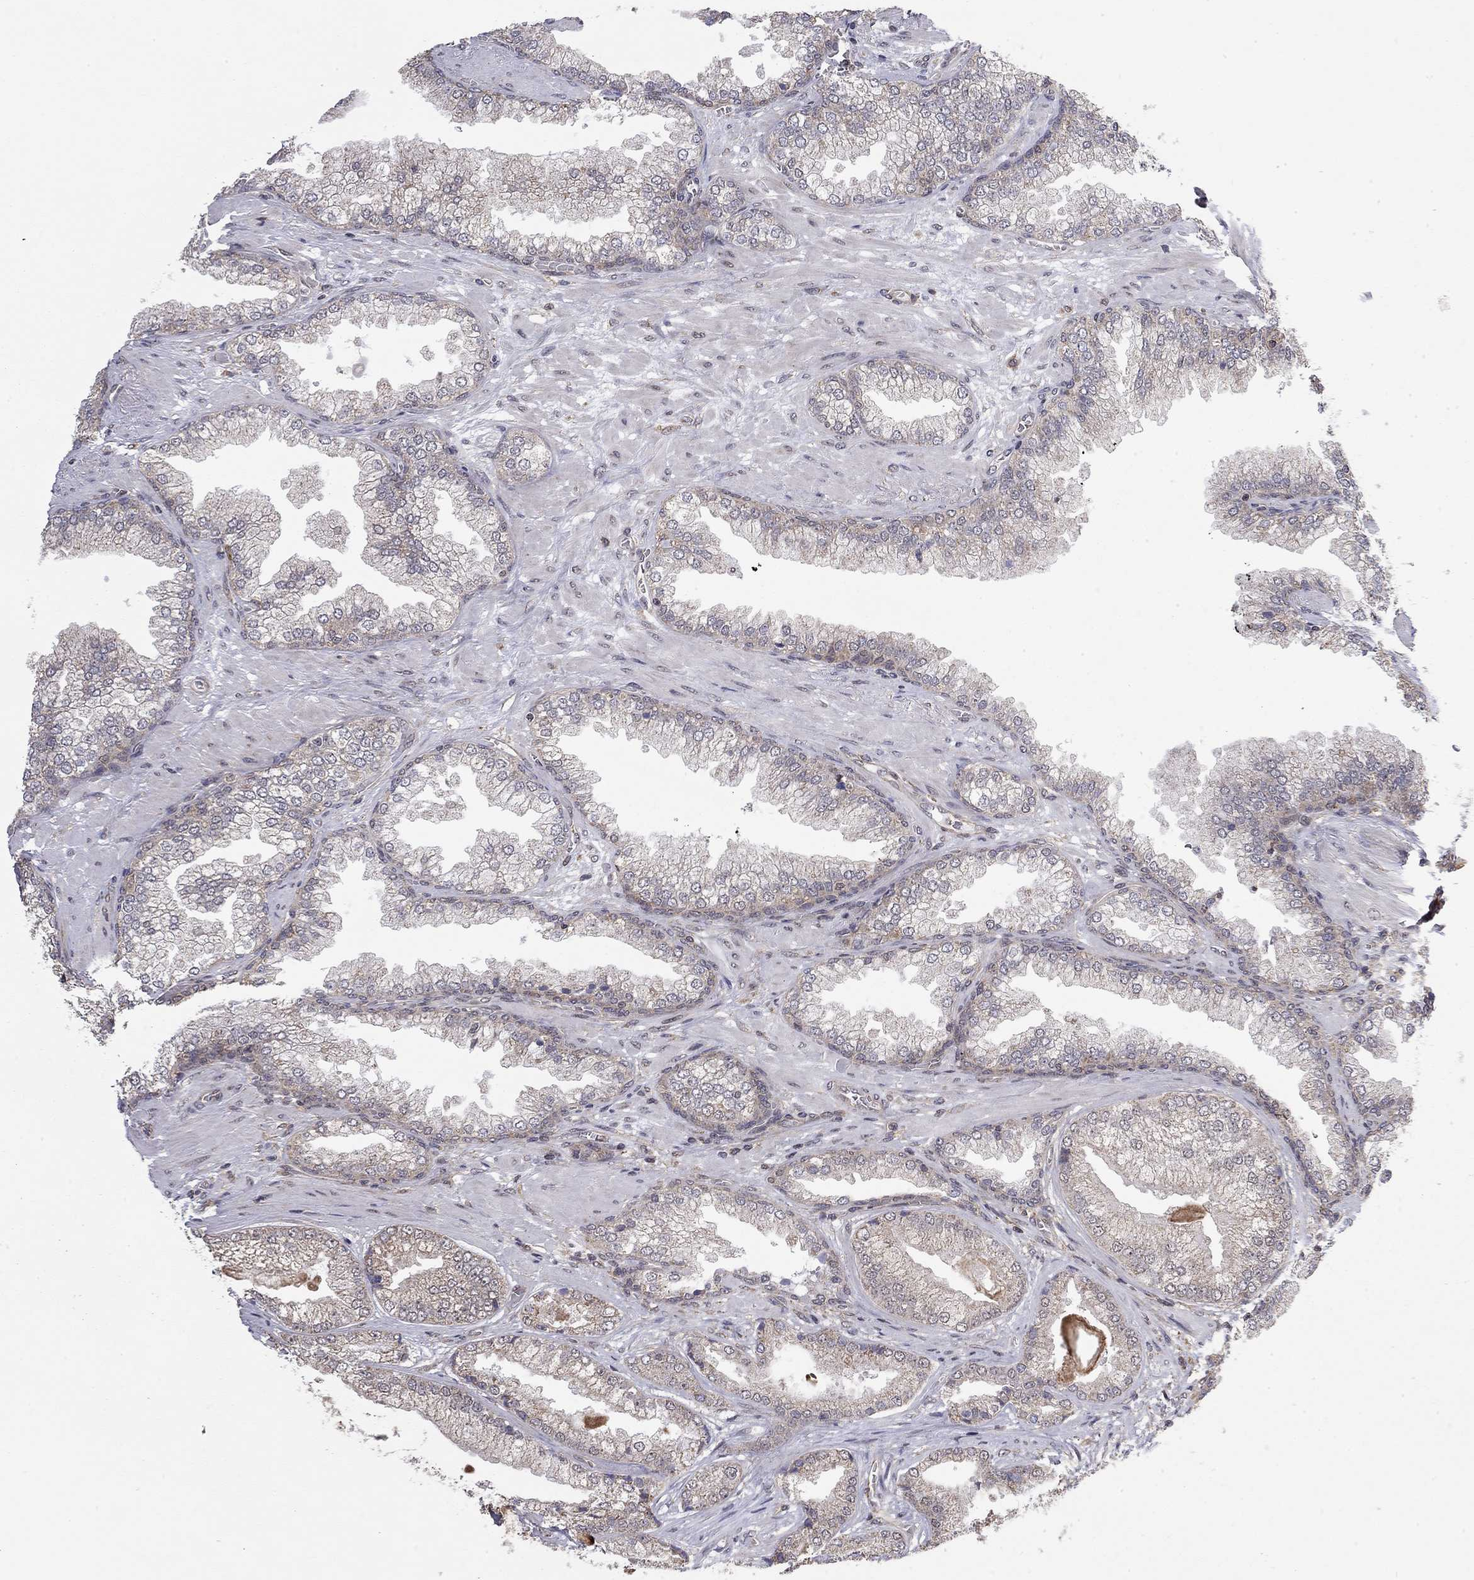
{"staining": {"intensity": "negative", "quantity": "none", "location": "none"}, "tissue": "prostate cancer", "cell_type": "Tumor cells", "image_type": "cancer", "snomed": [{"axis": "morphology", "description": "Adenocarcinoma, Low grade"}, {"axis": "topography", "description": "Prostate"}], "caption": "Immunohistochemistry of prostate cancer (low-grade adenocarcinoma) shows no positivity in tumor cells.", "gene": "TDP1", "patient": {"sex": "male", "age": 57}}